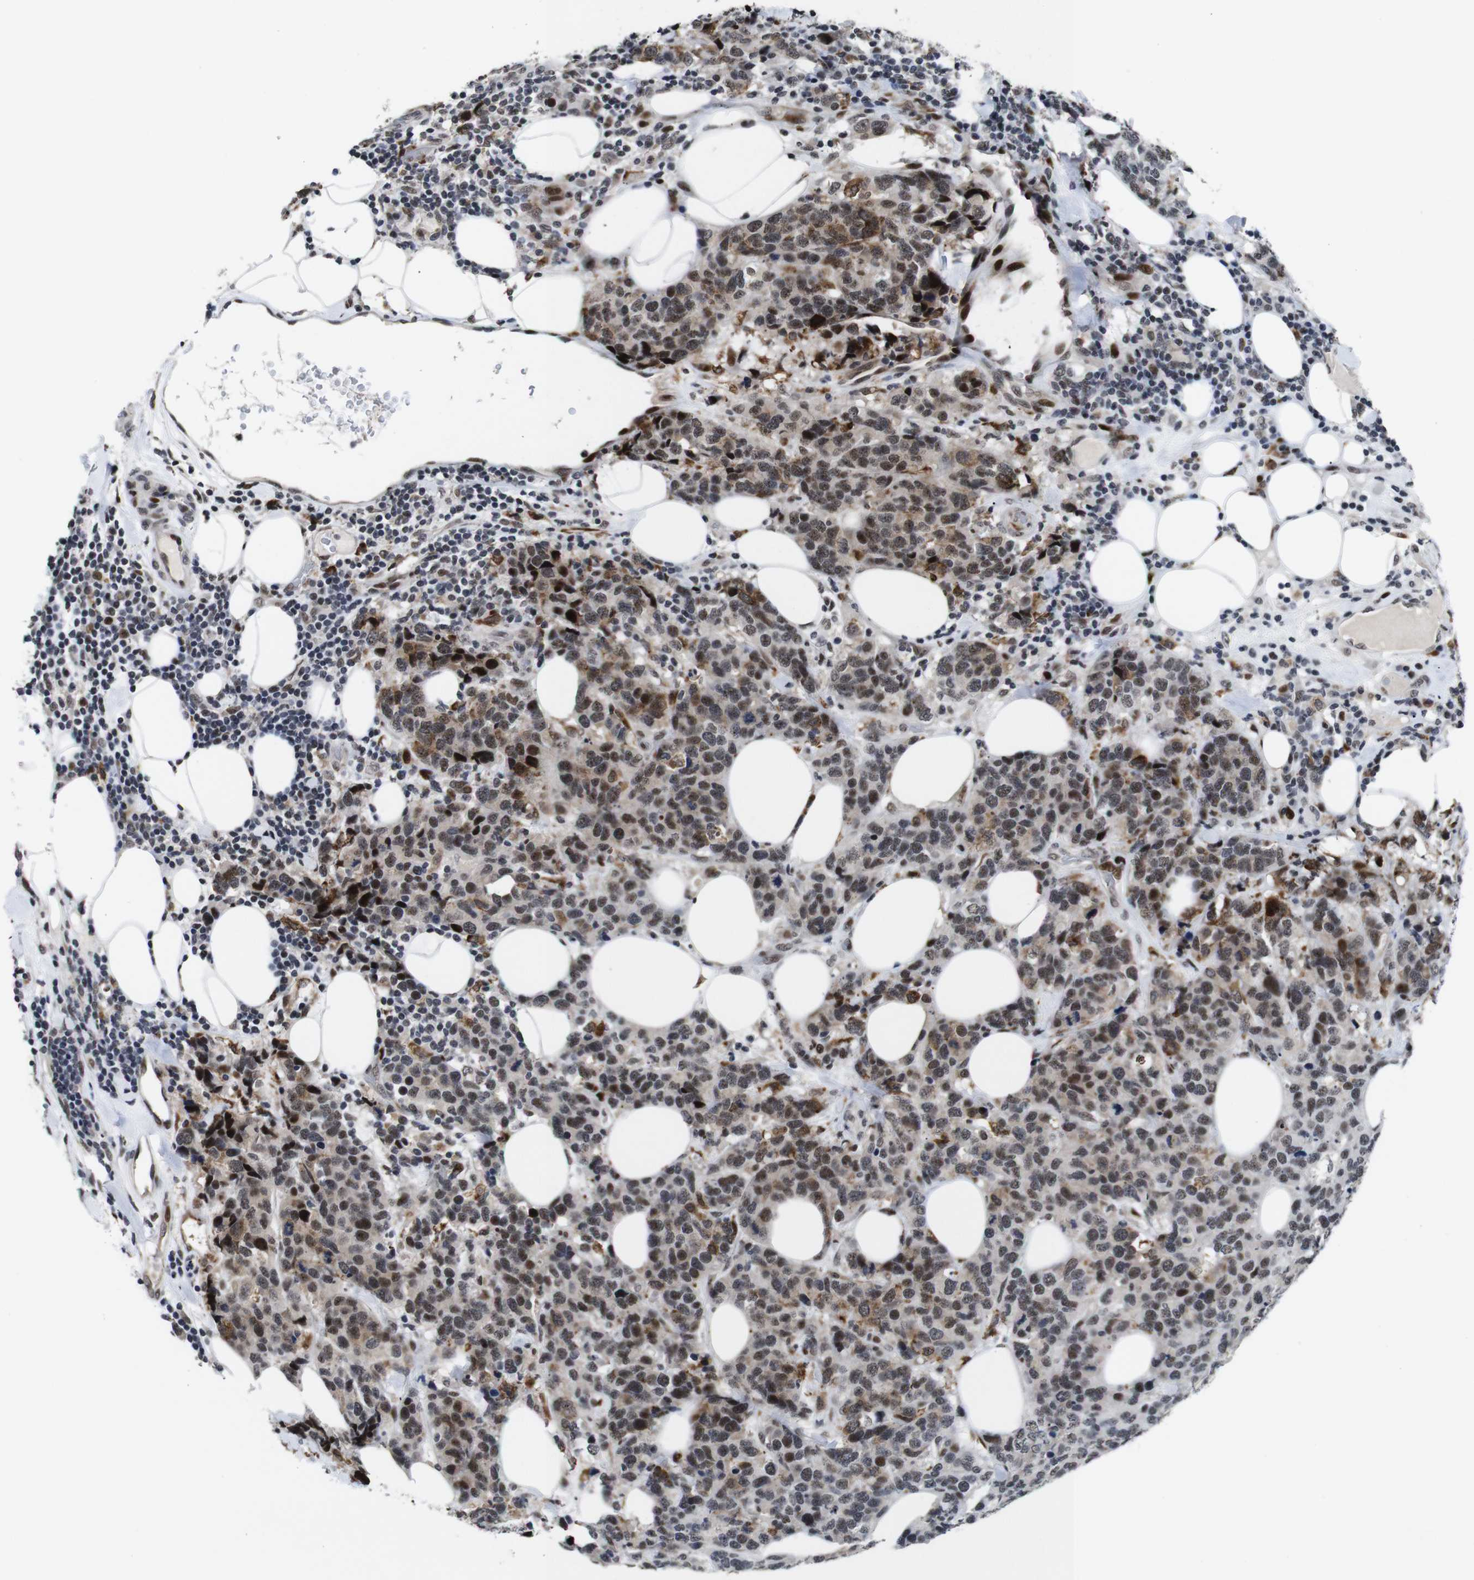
{"staining": {"intensity": "moderate", "quantity": ">75%", "location": "nuclear"}, "tissue": "breast cancer", "cell_type": "Tumor cells", "image_type": "cancer", "snomed": [{"axis": "morphology", "description": "Lobular carcinoma"}, {"axis": "topography", "description": "Breast"}], "caption": "Immunohistochemical staining of human lobular carcinoma (breast) shows medium levels of moderate nuclear protein expression in approximately >75% of tumor cells.", "gene": "EIF4G1", "patient": {"sex": "female", "age": 59}}